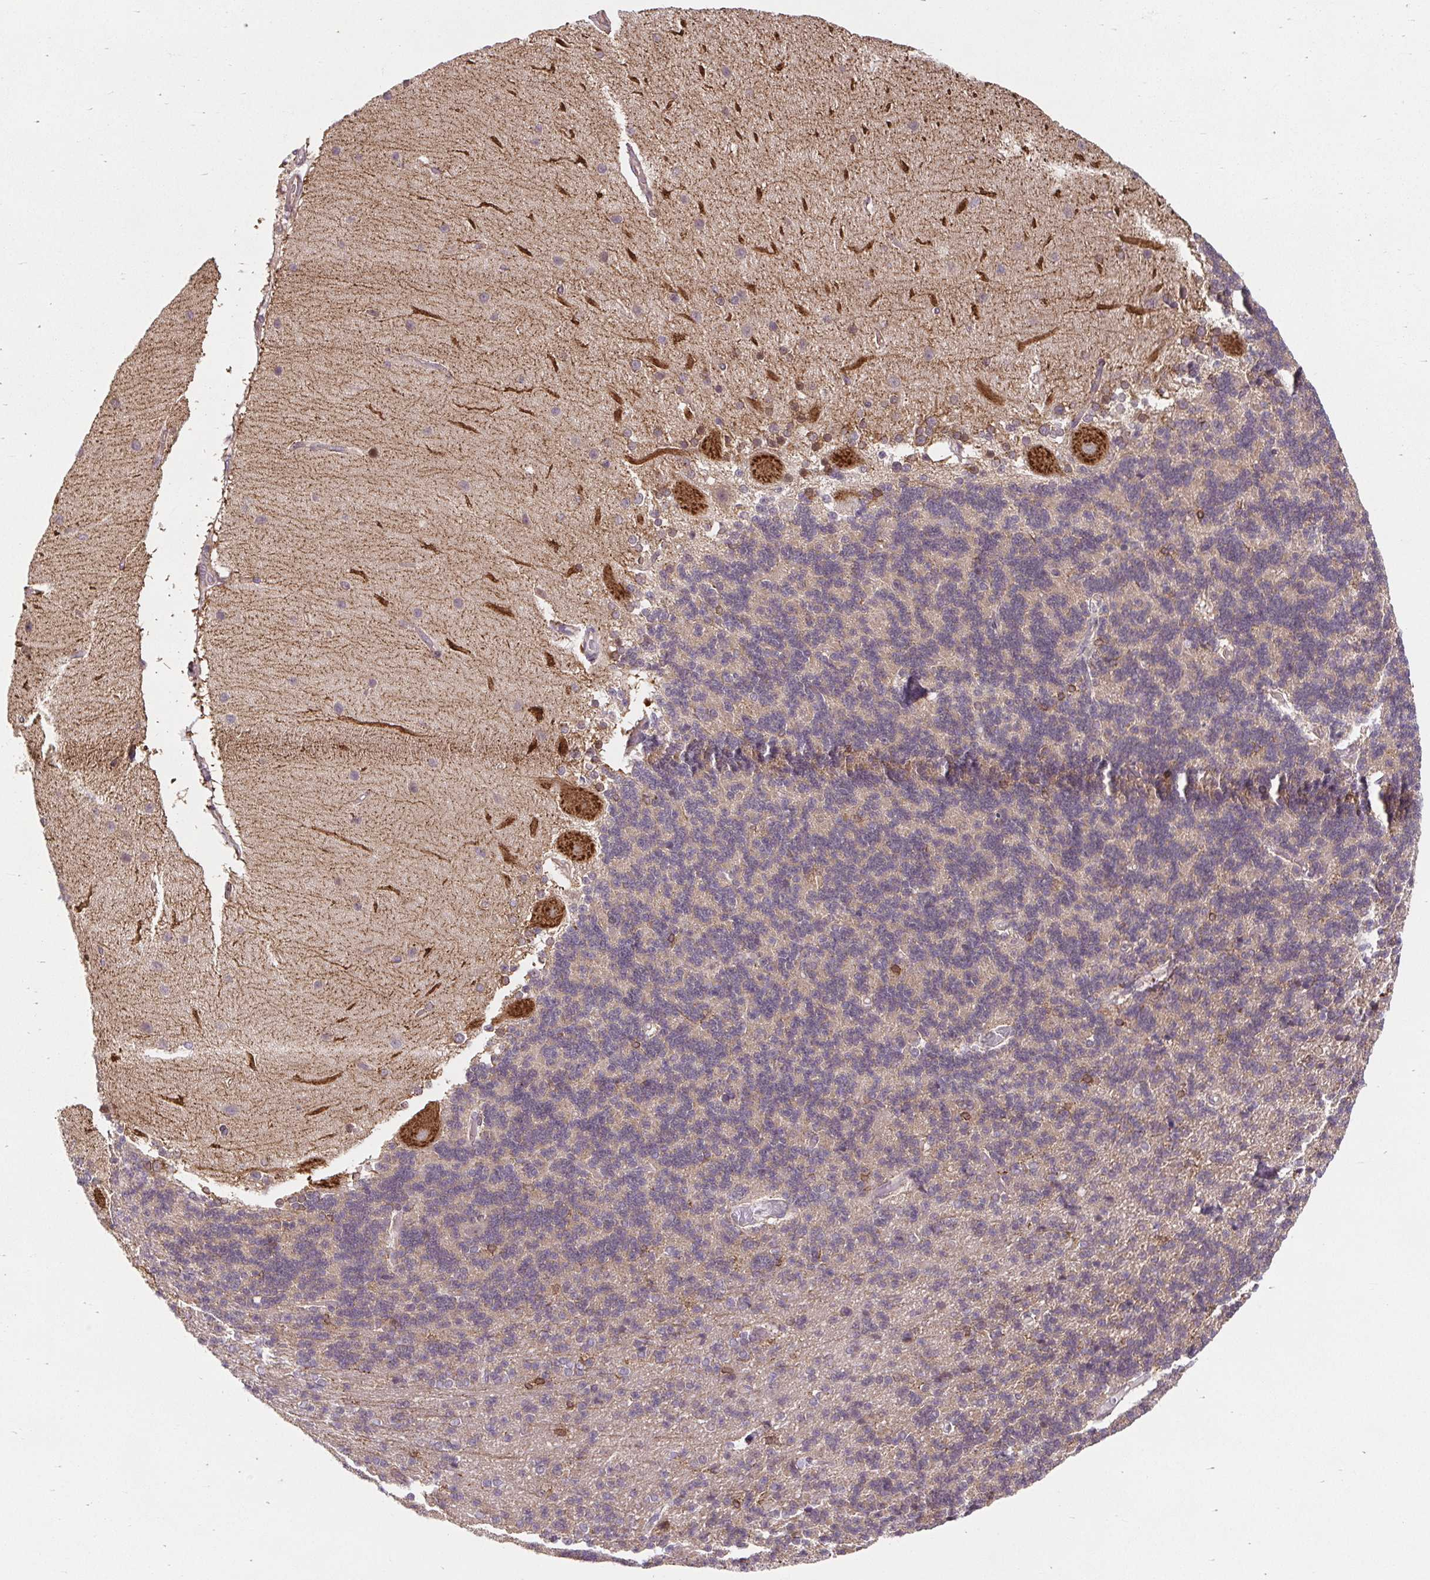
{"staining": {"intensity": "negative", "quantity": "none", "location": "none"}, "tissue": "cerebellum", "cell_type": "Cells in granular layer", "image_type": "normal", "snomed": [{"axis": "morphology", "description": "Normal tissue, NOS"}, {"axis": "topography", "description": "Cerebellum"}], "caption": "Normal cerebellum was stained to show a protein in brown. There is no significant staining in cells in granular layer. (DAB immunohistochemistry visualized using brightfield microscopy, high magnification).", "gene": "LYPD5", "patient": {"sex": "female", "age": 54}}